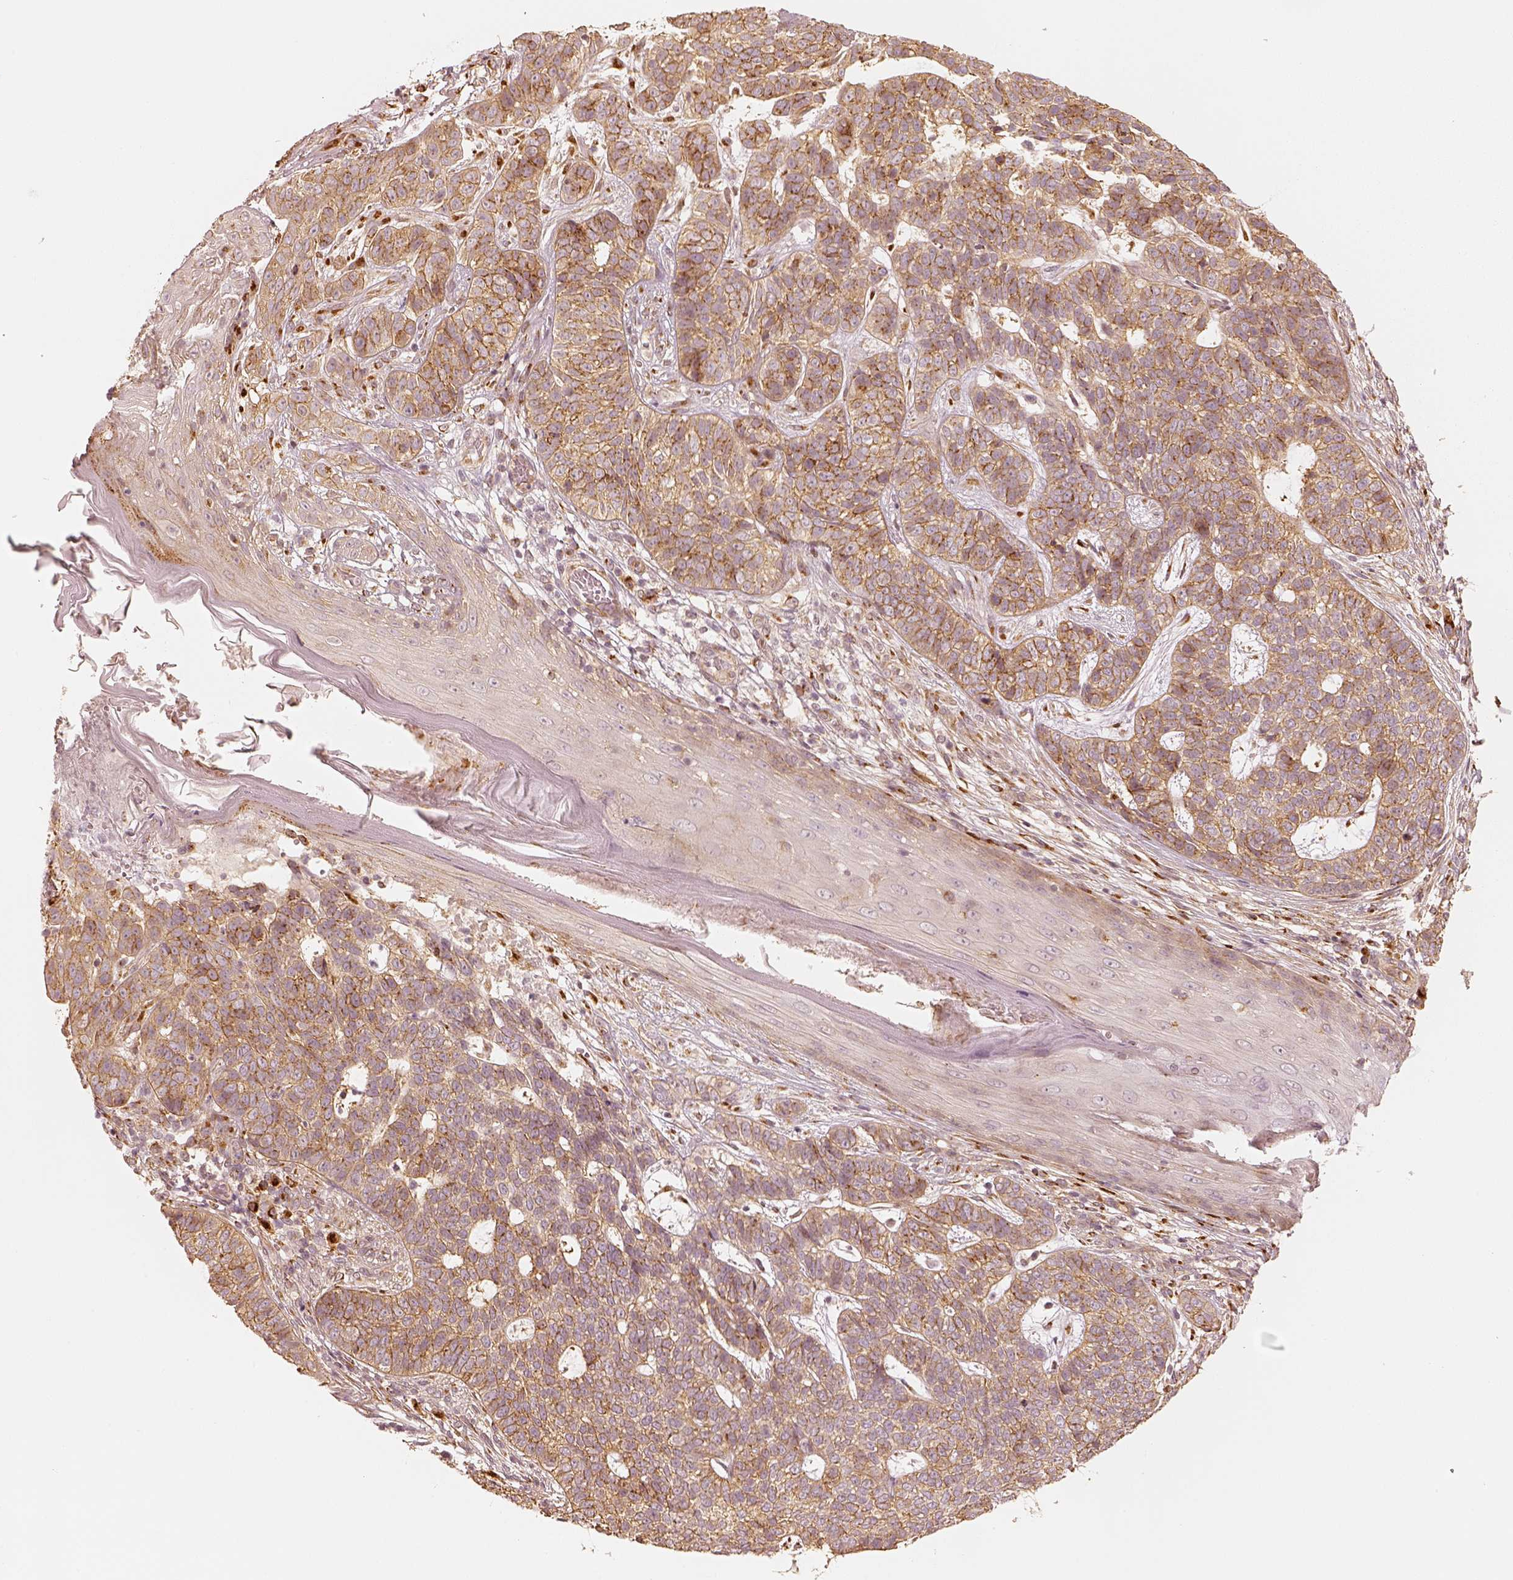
{"staining": {"intensity": "moderate", "quantity": "<25%", "location": "cytoplasmic/membranous"}, "tissue": "skin cancer", "cell_type": "Tumor cells", "image_type": "cancer", "snomed": [{"axis": "morphology", "description": "Basal cell carcinoma"}, {"axis": "topography", "description": "Skin"}], "caption": "Immunohistochemical staining of skin basal cell carcinoma reveals low levels of moderate cytoplasmic/membranous positivity in approximately <25% of tumor cells.", "gene": "GORASP2", "patient": {"sex": "female", "age": 69}}